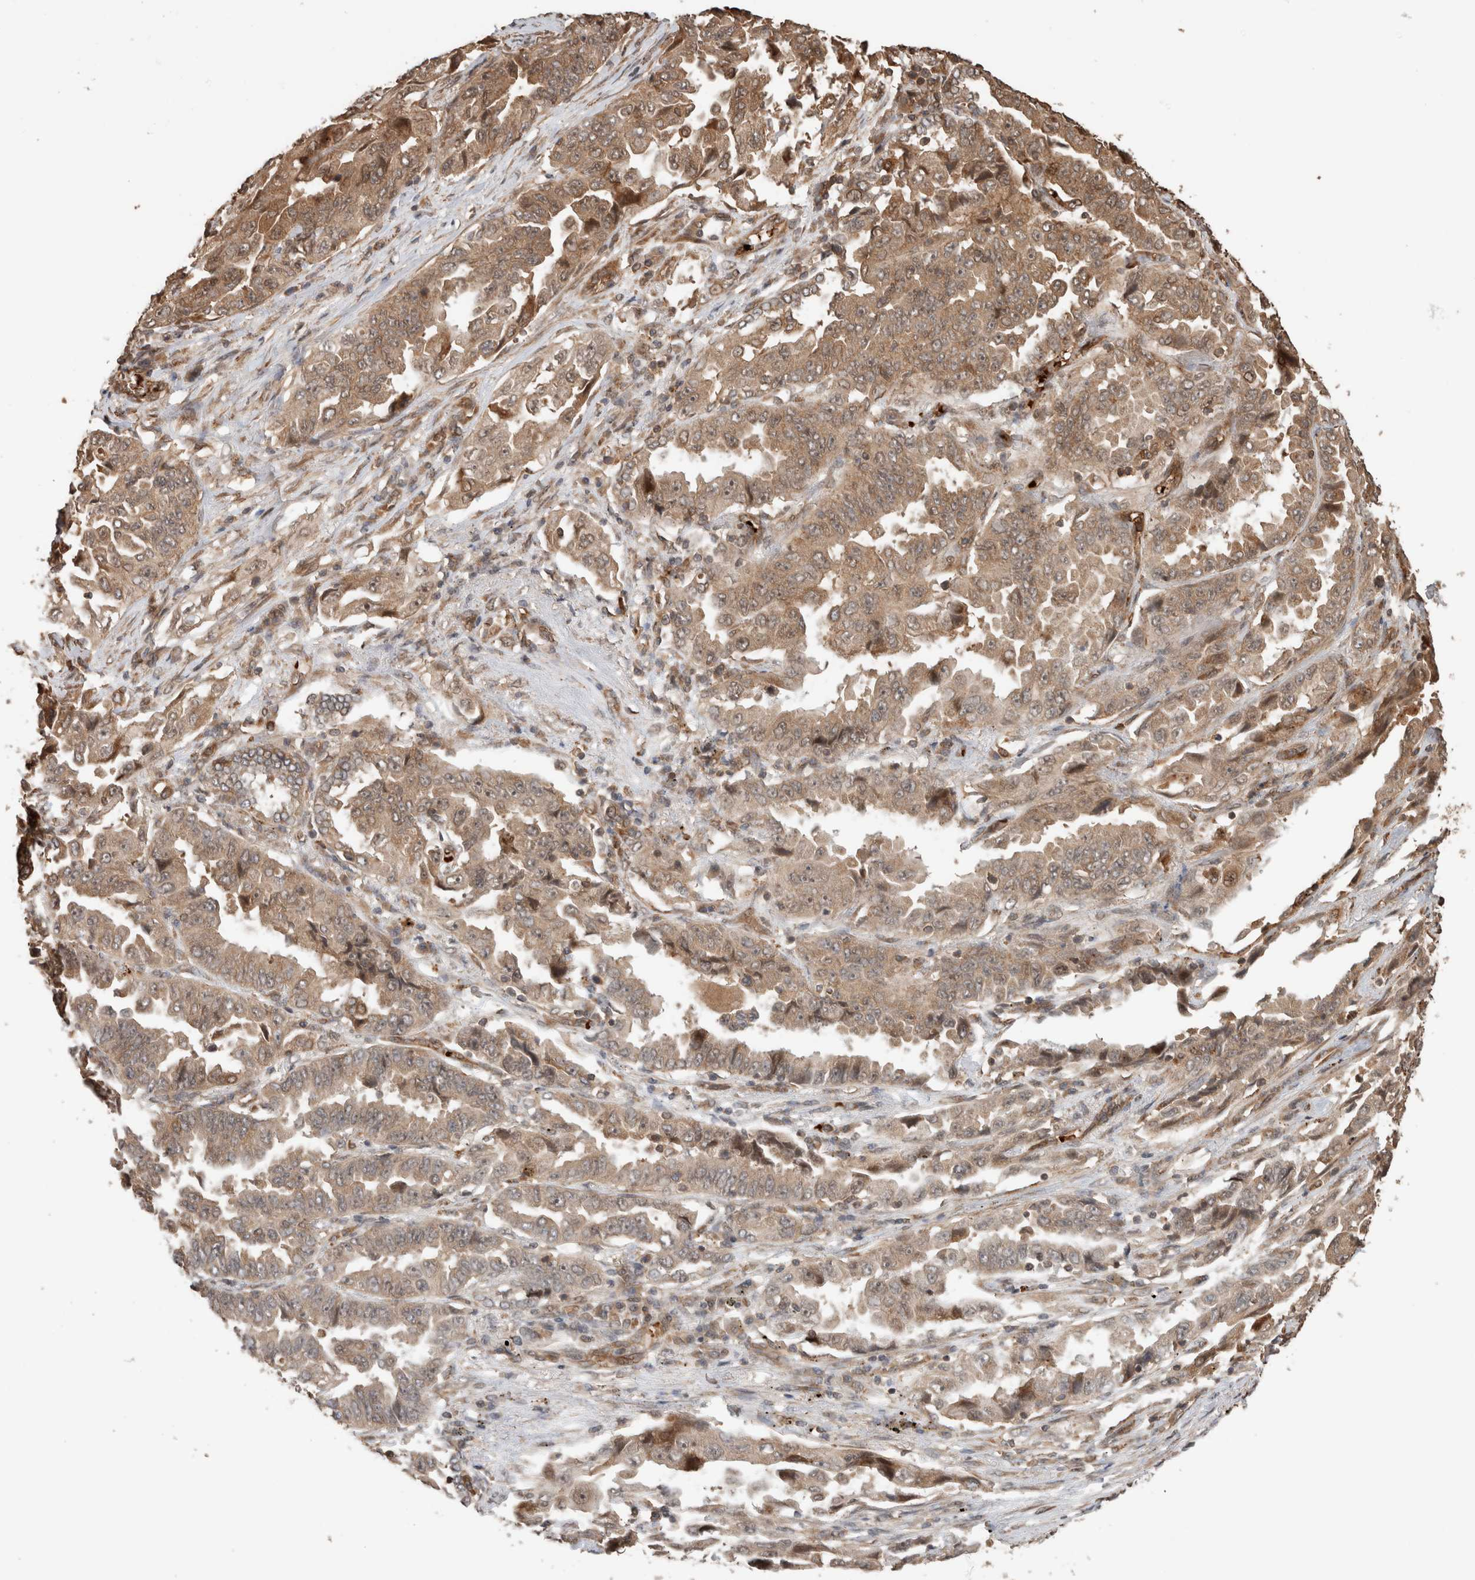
{"staining": {"intensity": "moderate", "quantity": ">75%", "location": "cytoplasmic/membranous"}, "tissue": "lung cancer", "cell_type": "Tumor cells", "image_type": "cancer", "snomed": [{"axis": "morphology", "description": "Adenocarcinoma, NOS"}, {"axis": "topography", "description": "Lung"}], "caption": "Immunohistochemistry (IHC) photomicrograph of human lung cancer stained for a protein (brown), which exhibits medium levels of moderate cytoplasmic/membranous expression in approximately >75% of tumor cells.", "gene": "OTUD6B", "patient": {"sex": "female", "age": 51}}